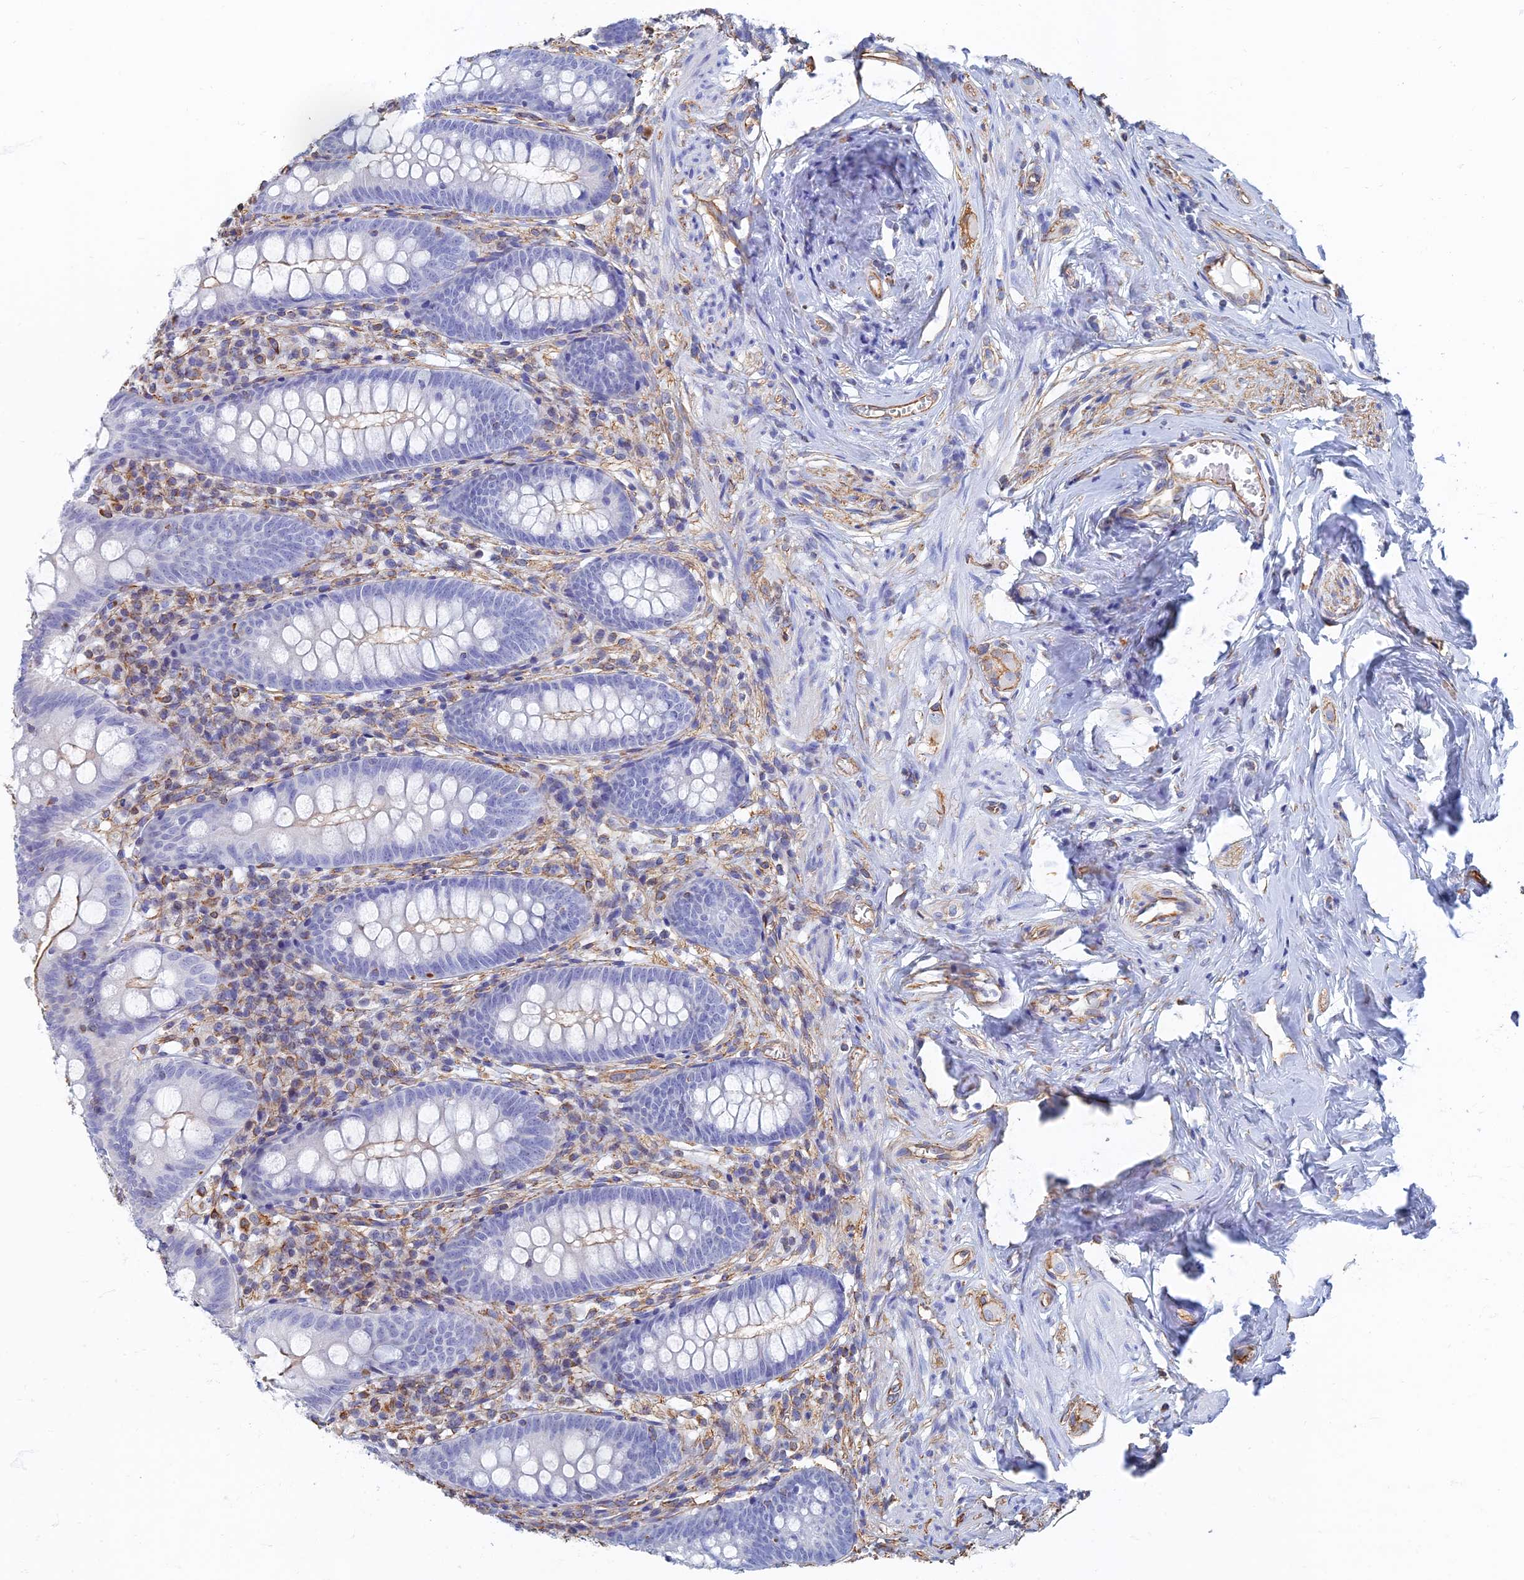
{"staining": {"intensity": "negative", "quantity": "none", "location": "none"}, "tissue": "appendix", "cell_type": "Glandular cells", "image_type": "normal", "snomed": [{"axis": "morphology", "description": "Normal tissue, NOS"}, {"axis": "topography", "description": "Appendix"}], "caption": "There is no significant expression in glandular cells of appendix. The staining was performed using DAB to visualize the protein expression in brown, while the nuclei were stained in blue with hematoxylin (Magnification: 20x).", "gene": "RMC1", "patient": {"sex": "female", "age": 51}}